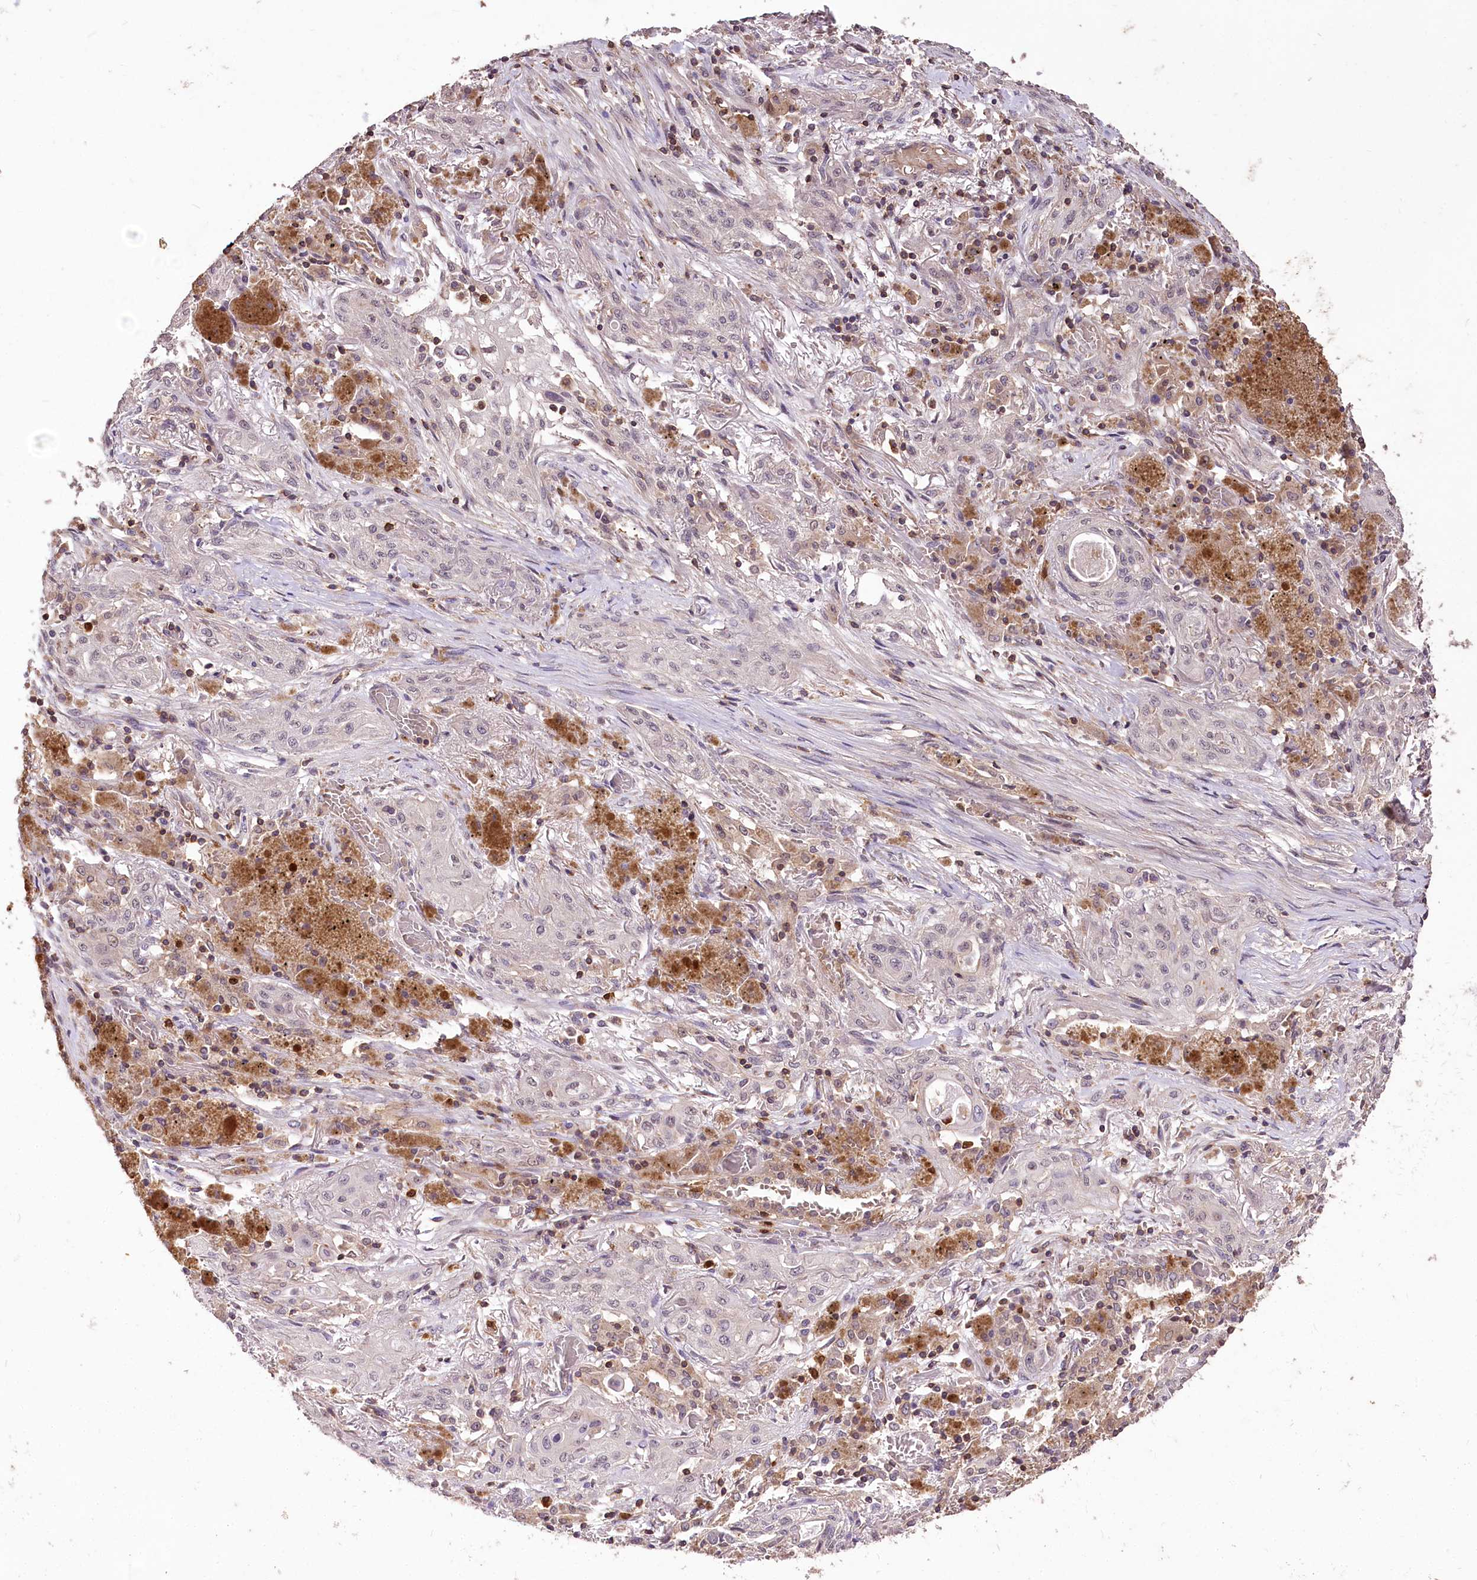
{"staining": {"intensity": "negative", "quantity": "none", "location": "none"}, "tissue": "lung cancer", "cell_type": "Tumor cells", "image_type": "cancer", "snomed": [{"axis": "morphology", "description": "Squamous cell carcinoma, NOS"}, {"axis": "topography", "description": "Lung"}], "caption": "Squamous cell carcinoma (lung) was stained to show a protein in brown. There is no significant expression in tumor cells.", "gene": "SERGEF", "patient": {"sex": "female", "age": 47}}